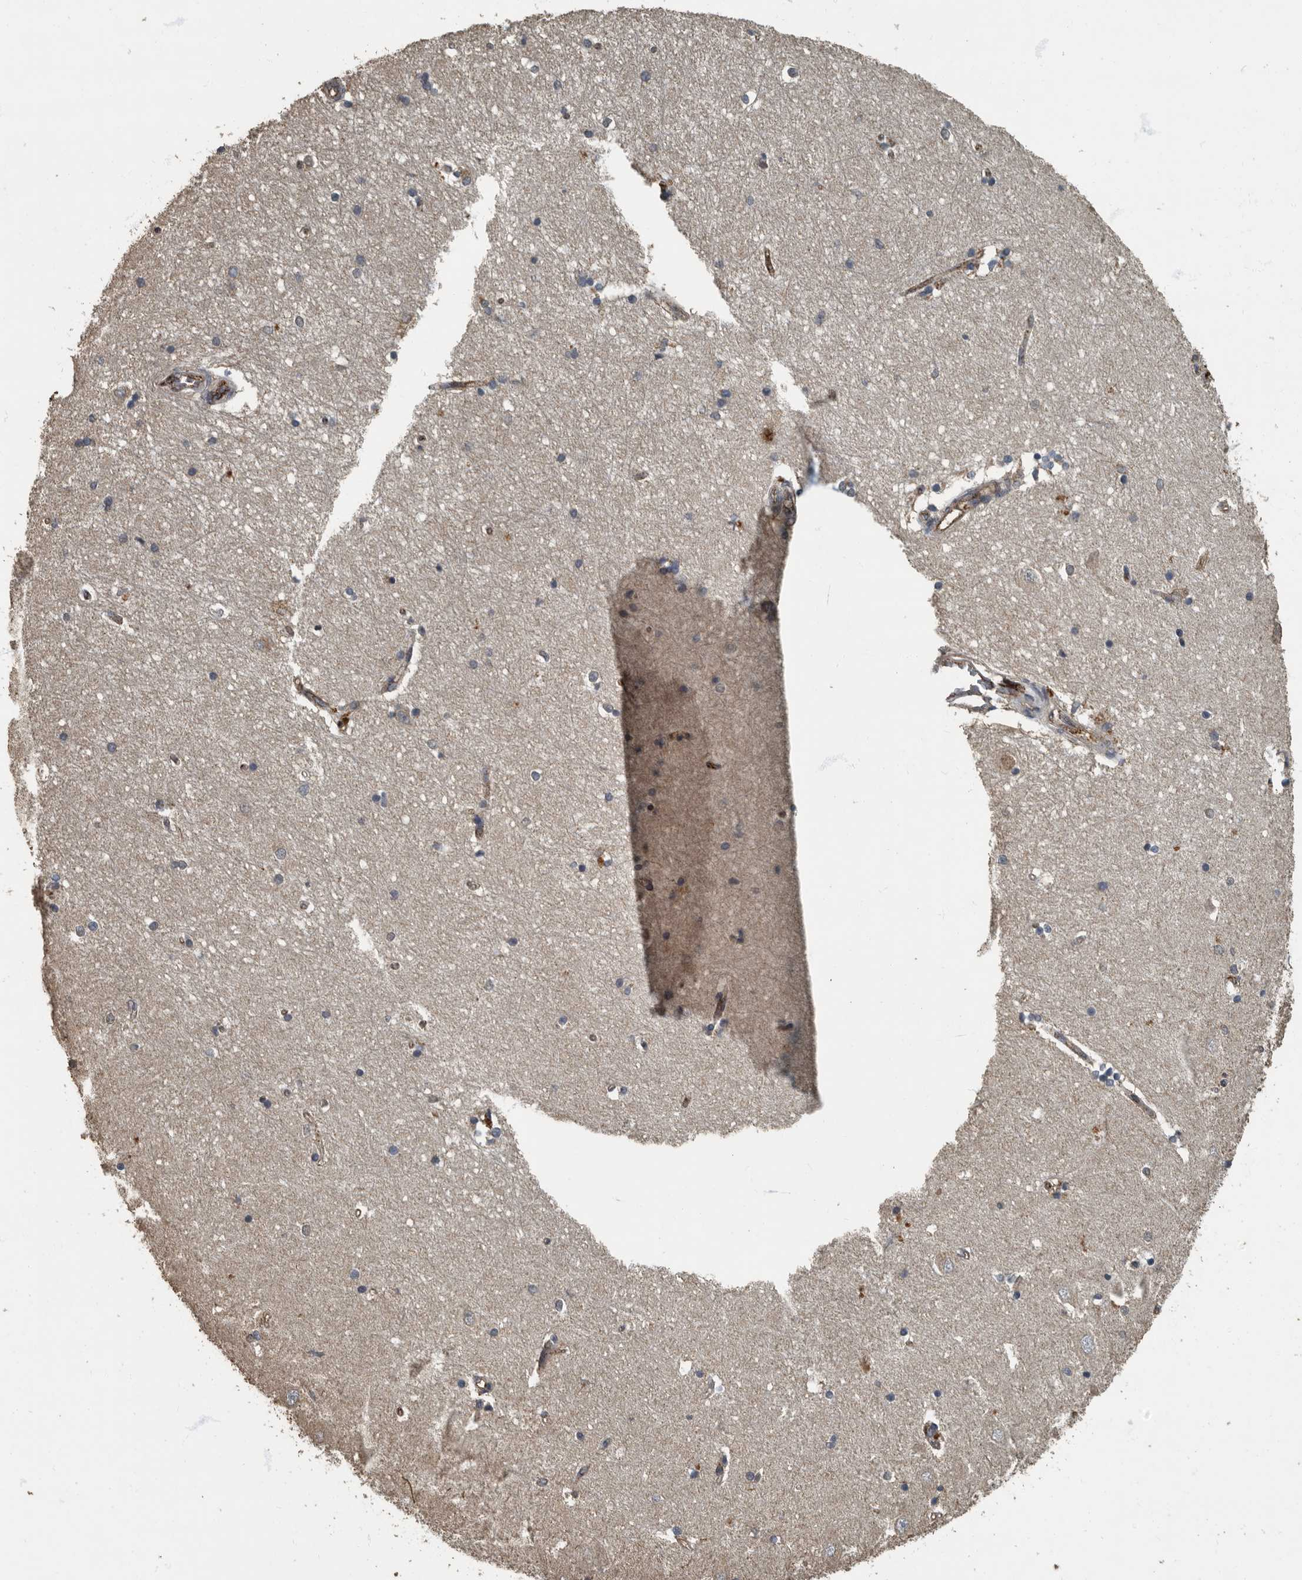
{"staining": {"intensity": "negative", "quantity": "none", "location": "none"}, "tissue": "hippocampus", "cell_type": "Glial cells", "image_type": "normal", "snomed": [{"axis": "morphology", "description": "Normal tissue, NOS"}, {"axis": "topography", "description": "Hippocampus"}], "caption": "A high-resolution photomicrograph shows immunohistochemistry (IHC) staining of unremarkable hippocampus, which reveals no significant staining in glial cells. (Stains: DAB immunohistochemistry with hematoxylin counter stain, Microscopy: brightfield microscopy at high magnification).", "gene": "IL15RA", "patient": {"sex": "male", "age": 45}}